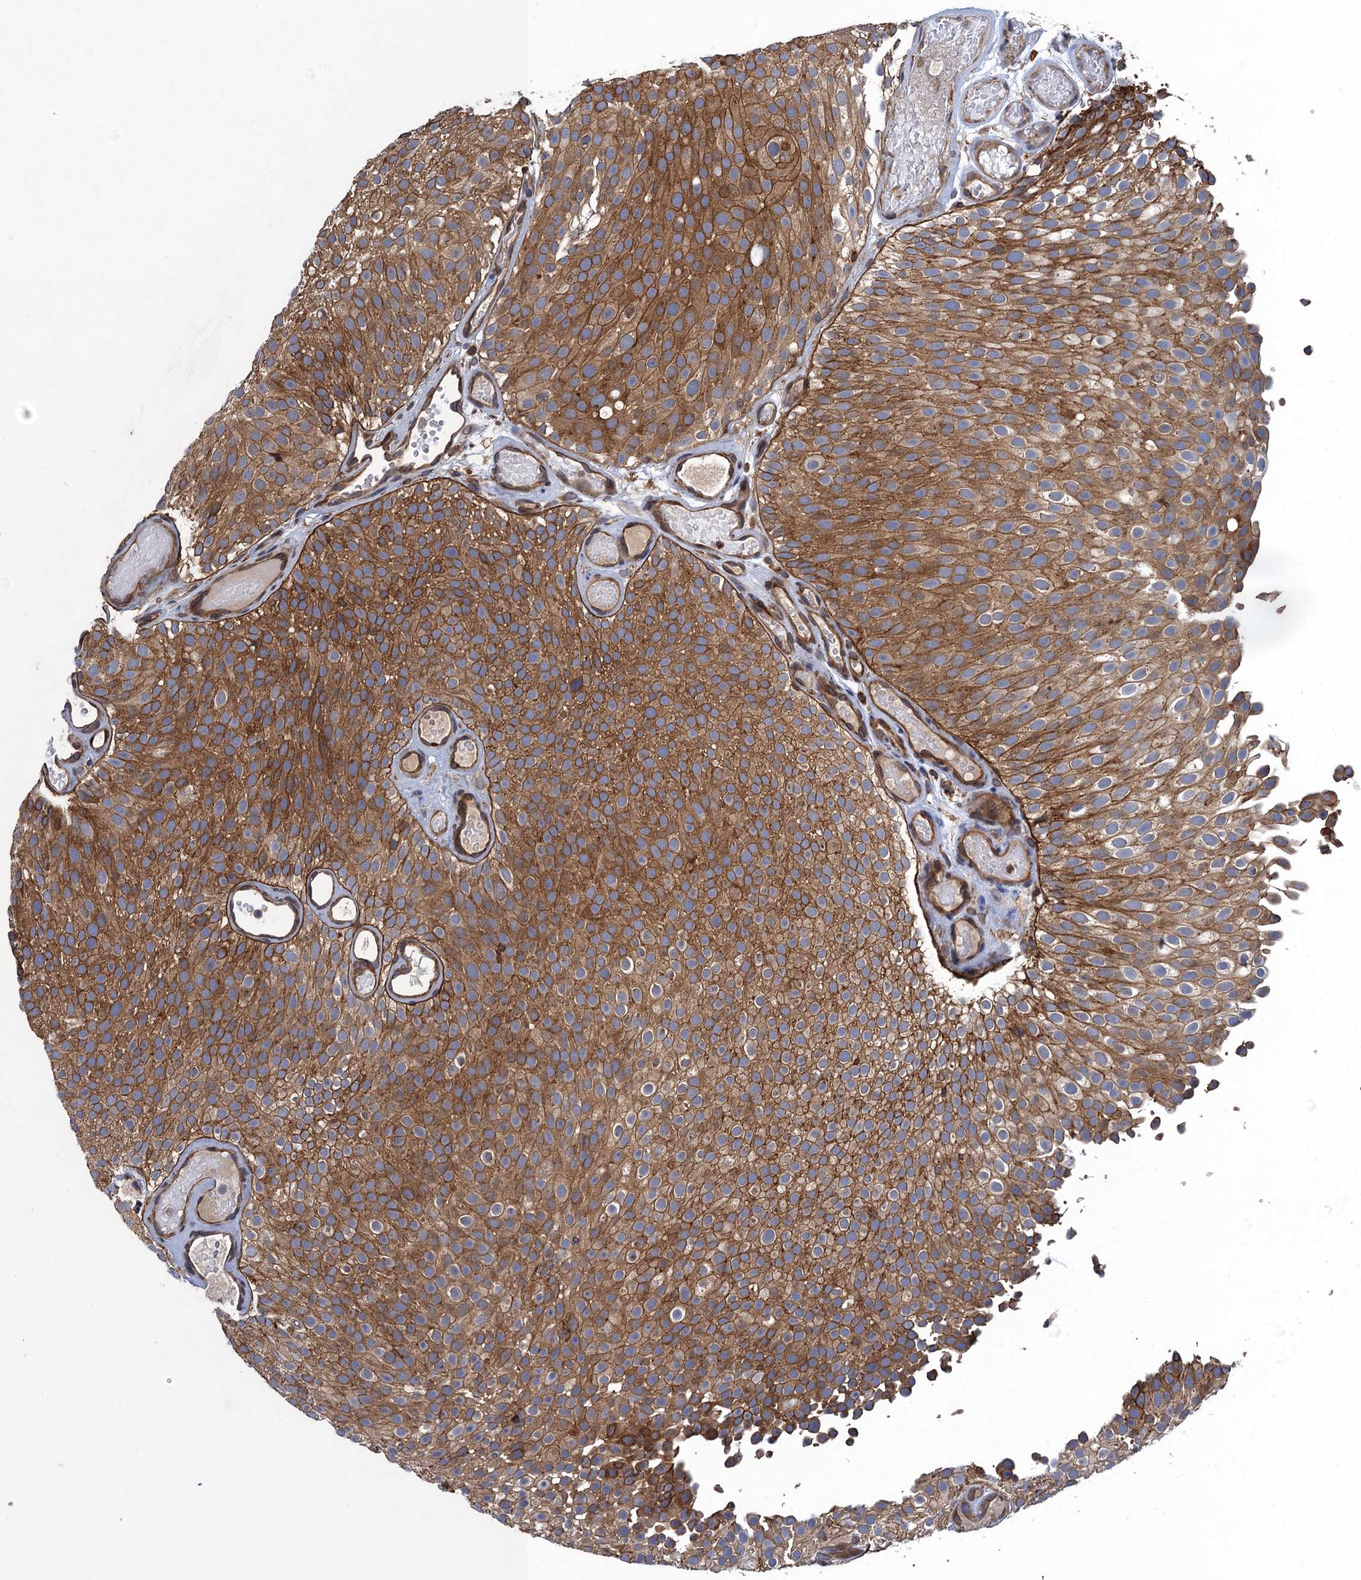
{"staining": {"intensity": "moderate", "quantity": ">75%", "location": "cytoplasmic/membranous"}, "tissue": "urothelial cancer", "cell_type": "Tumor cells", "image_type": "cancer", "snomed": [{"axis": "morphology", "description": "Urothelial carcinoma, Low grade"}, {"axis": "topography", "description": "Urinary bladder"}], "caption": "Protein expression analysis of human low-grade urothelial carcinoma reveals moderate cytoplasmic/membranous expression in approximately >75% of tumor cells.", "gene": "ARMC5", "patient": {"sex": "male", "age": 78}}